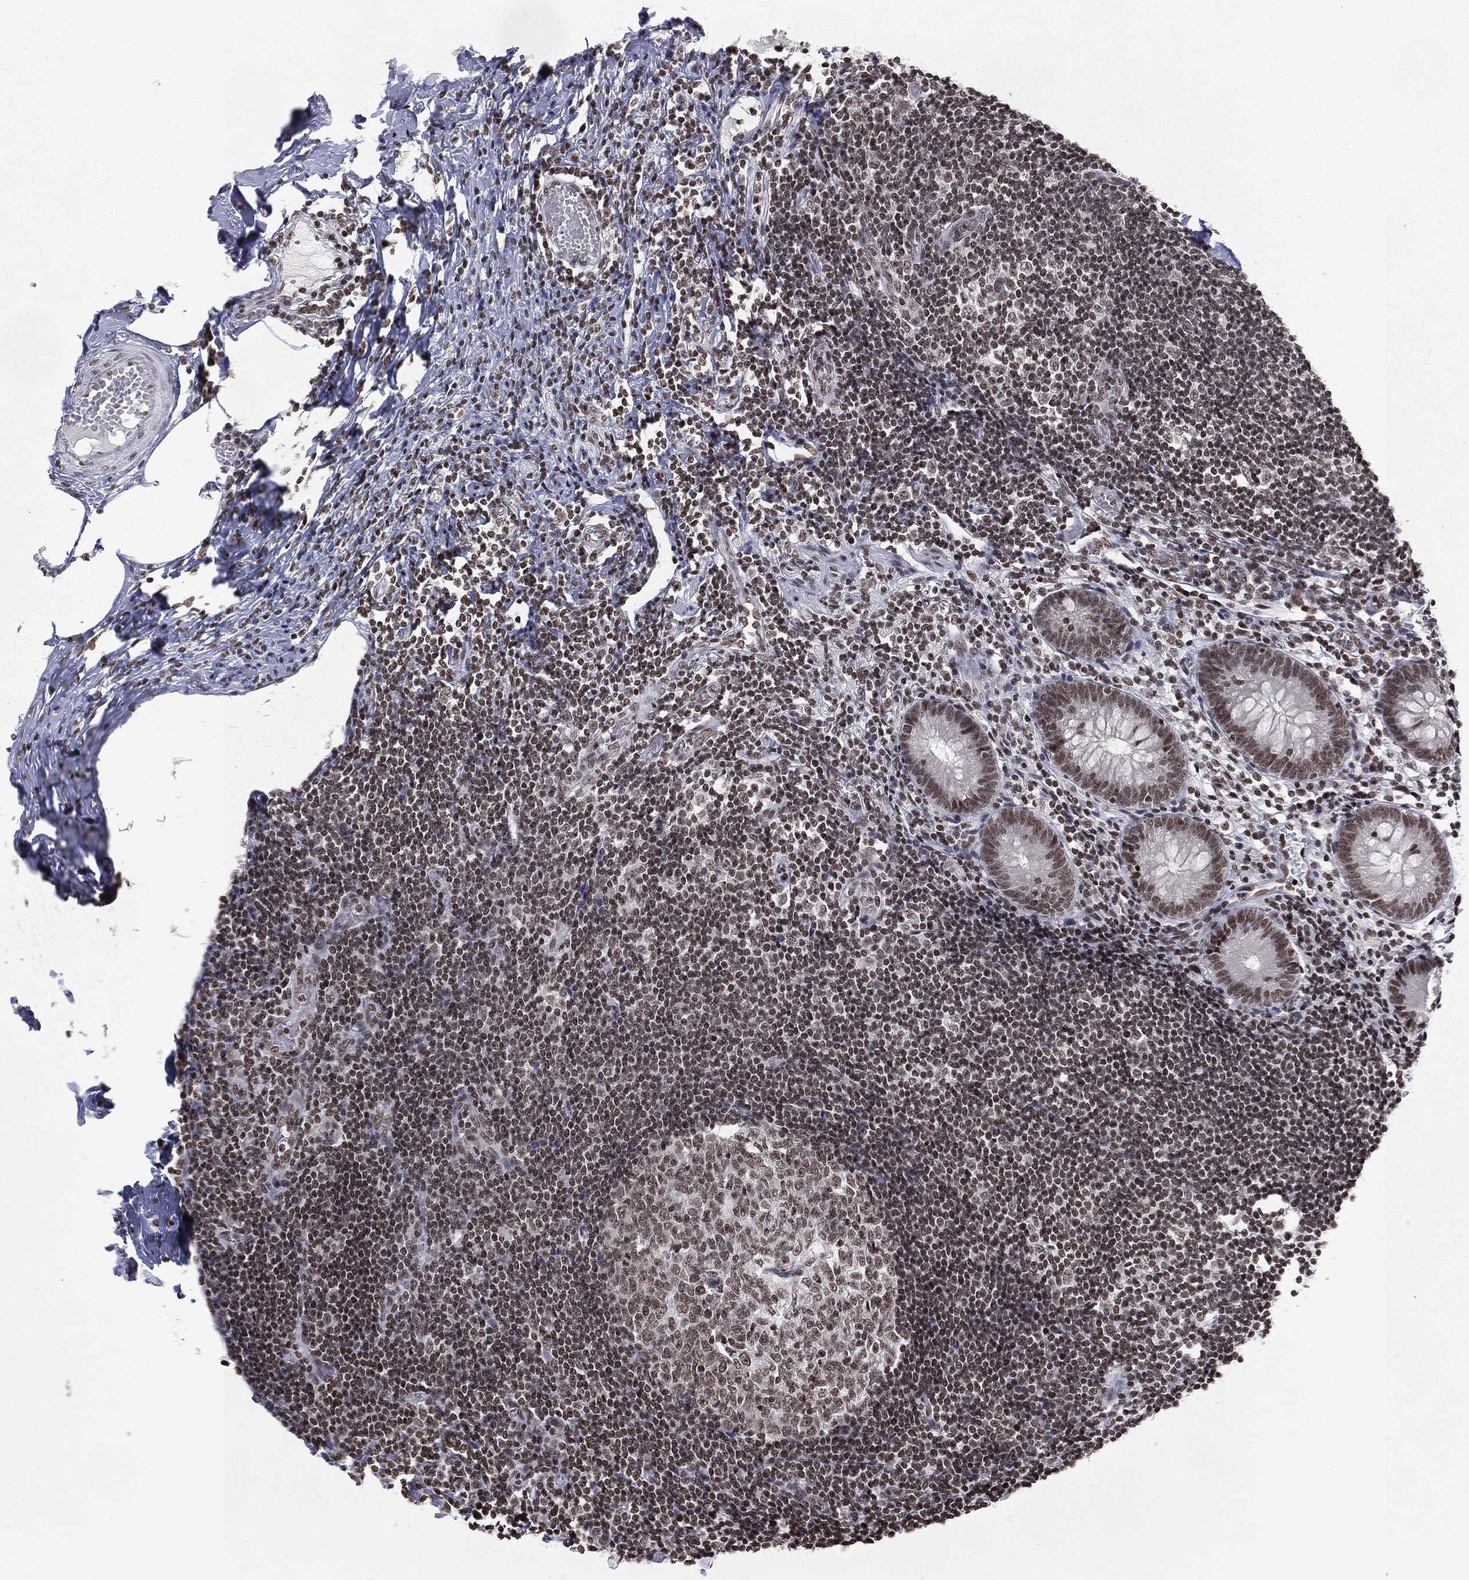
{"staining": {"intensity": "moderate", "quantity": ">75%", "location": "nuclear"}, "tissue": "appendix", "cell_type": "Glandular cells", "image_type": "normal", "snomed": [{"axis": "morphology", "description": "Normal tissue, NOS"}, {"axis": "topography", "description": "Appendix"}], "caption": "Protein analysis of normal appendix shows moderate nuclear staining in approximately >75% of glandular cells. Nuclei are stained in blue.", "gene": "RFX7", "patient": {"sex": "female", "age": 40}}